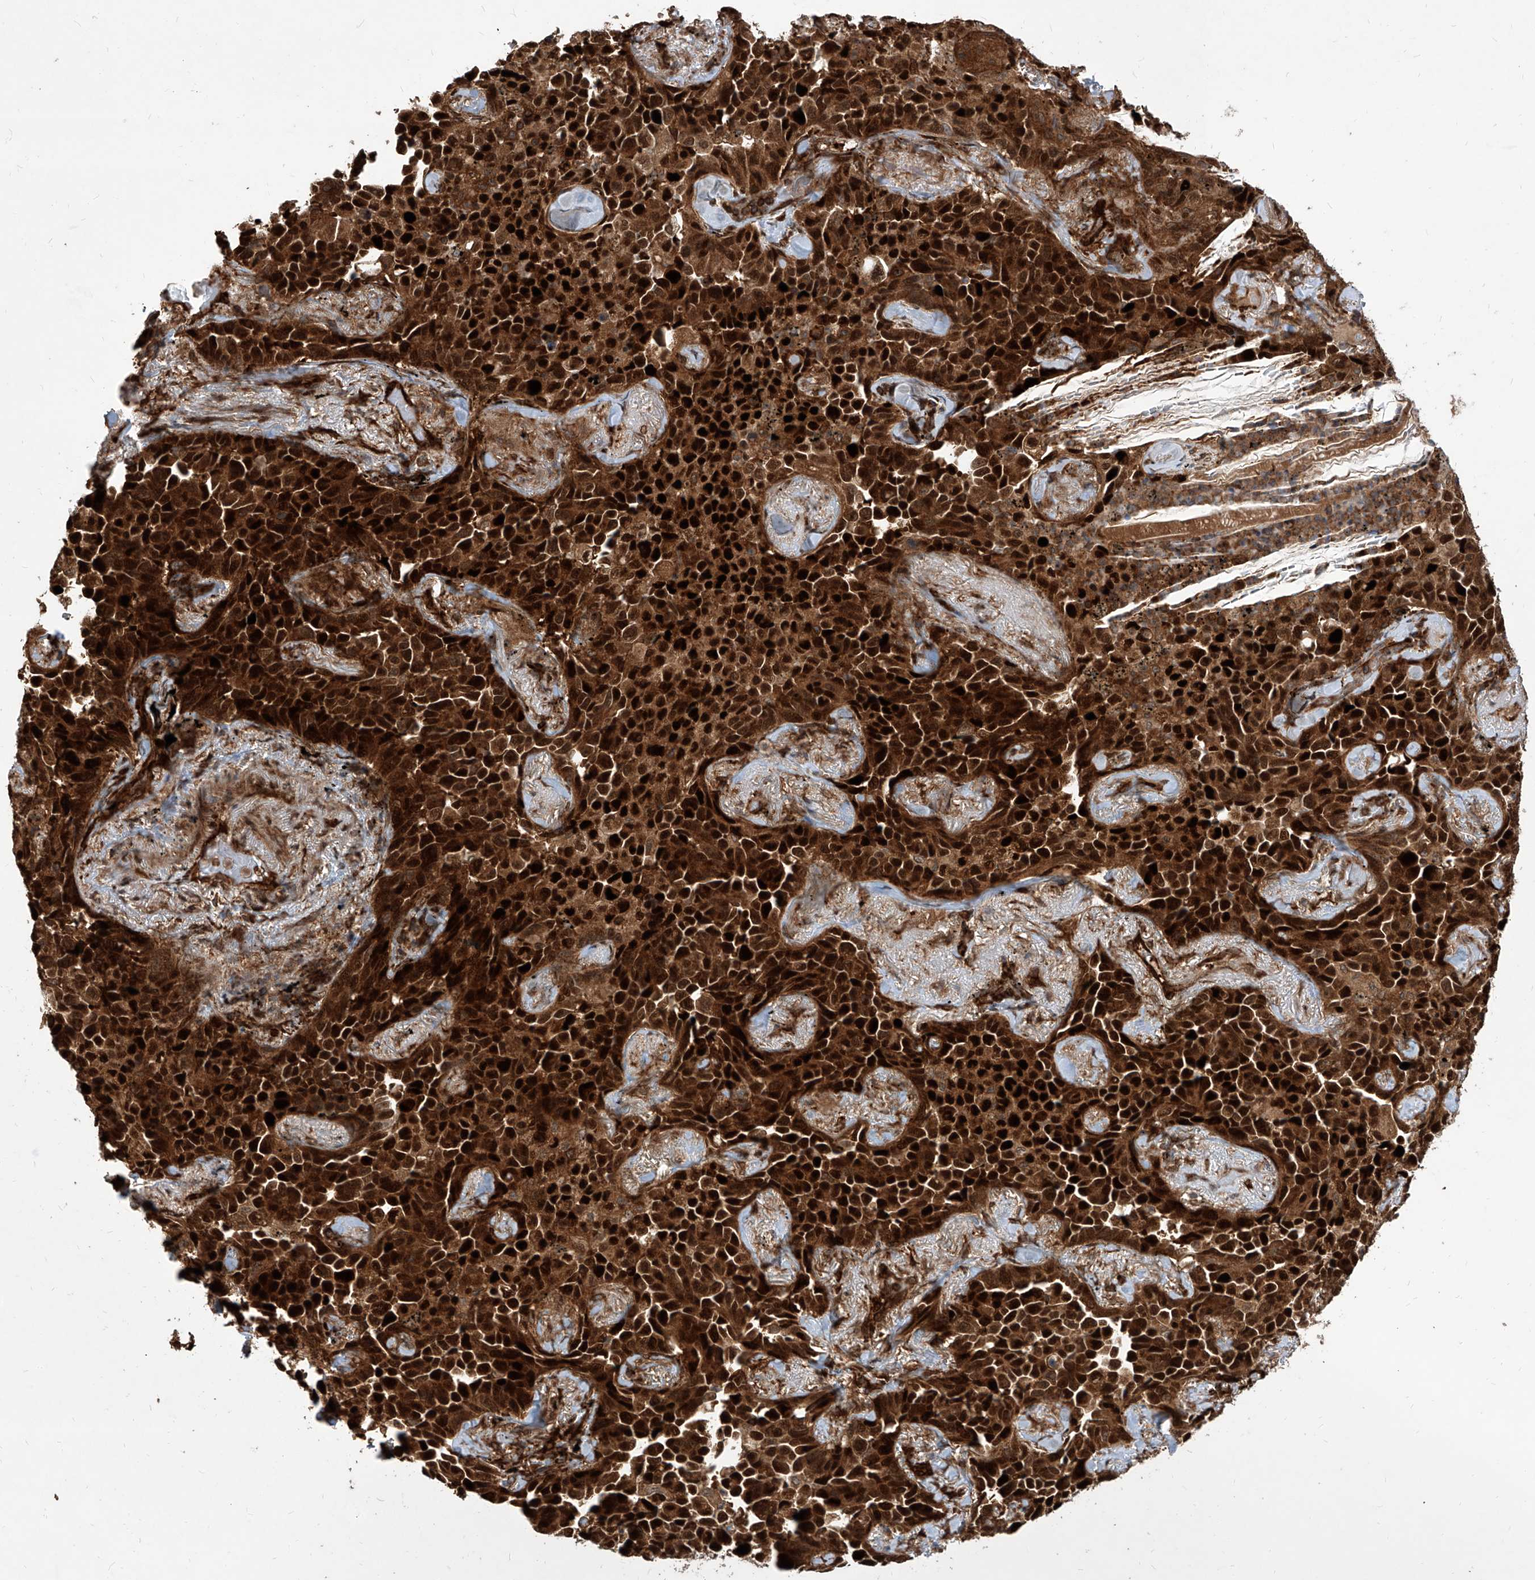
{"staining": {"intensity": "strong", "quantity": ">75%", "location": "cytoplasmic/membranous,nuclear"}, "tissue": "lung cancer", "cell_type": "Tumor cells", "image_type": "cancer", "snomed": [{"axis": "morphology", "description": "Adenocarcinoma, NOS"}, {"axis": "topography", "description": "Lung"}], "caption": "DAB immunohistochemical staining of human lung adenocarcinoma demonstrates strong cytoplasmic/membranous and nuclear protein expression in about >75% of tumor cells.", "gene": "MAGED2", "patient": {"sex": "female", "age": 67}}